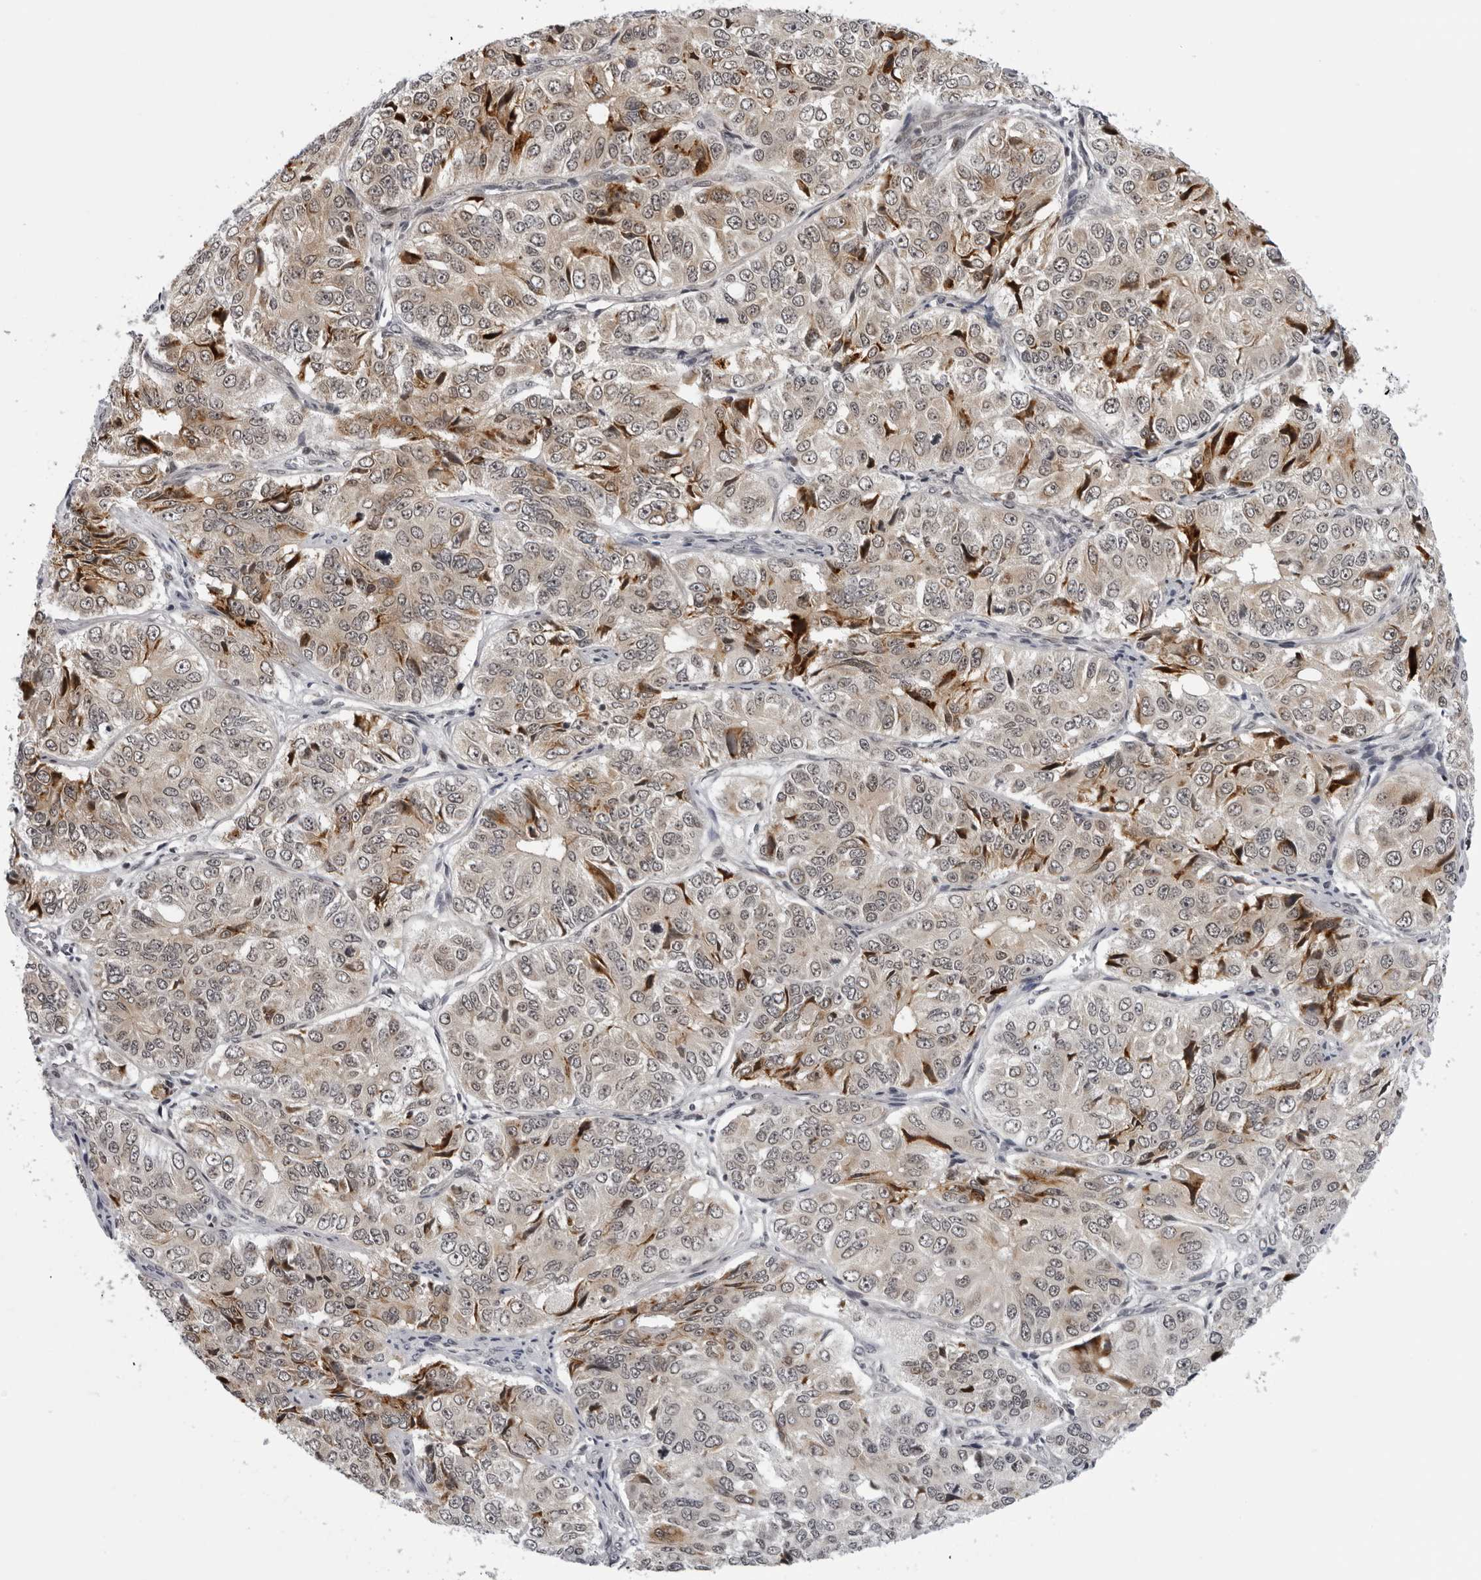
{"staining": {"intensity": "moderate", "quantity": "25%-75%", "location": "cytoplasmic/membranous"}, "tissue": "ovarian cancer", "cell_type": "Tumor cells", "image_type": "cancer", "snomed": [{"axis": "morphology", "description": "Carcinoma, endometroid"}, {"axis": "topography", "description": "Ovary"}], "caption": "Protein analysis of endometroid carcinoma (ovarian) tissue reveals moderate cytoplasmic/membranous staining in approximately 25%-75% of tumor cells. (IHC, brightfield microscopy, high magnification).", "gene": "GCSAML", "patient": {"sex": "female", "age": 51}}